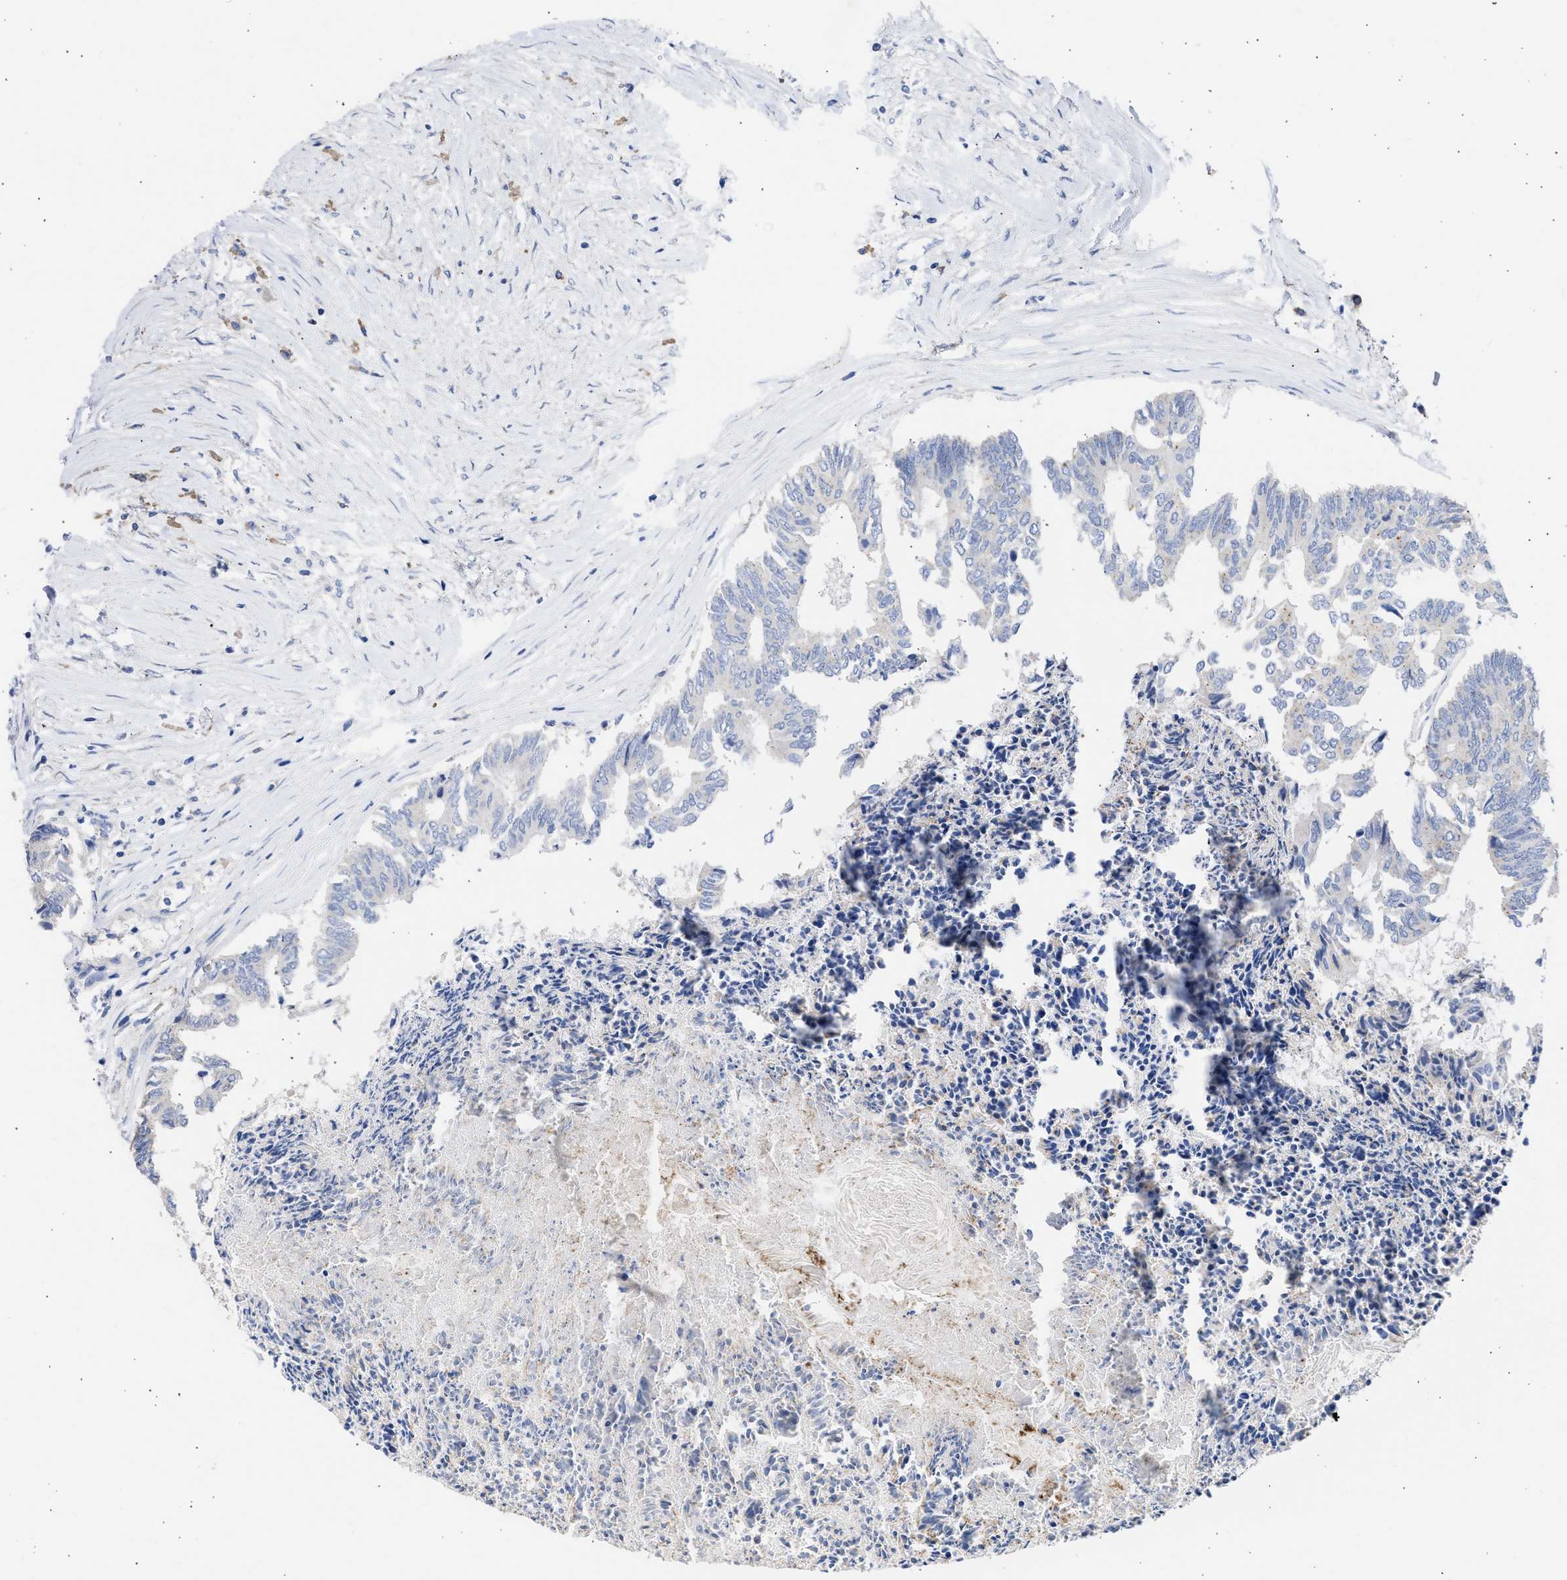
{"staining": {"intensity": "negative", "quantity": "none", "location": "none"}, "tissue": "colorectal cancer", "cell_type": "Tumor cells", "image_type": "cancer", "snomed": [{"axis": "morphology", "description": "Adenocarcinoma, NOS"}, {"axis": "topography", "description": "Rectum"}], "caption": "The image exhibits no staining of tumor cells in colorectal adenocarcinoma.", "gene": "RSPH1", "patient": {"sex": "male", "age": 63}}